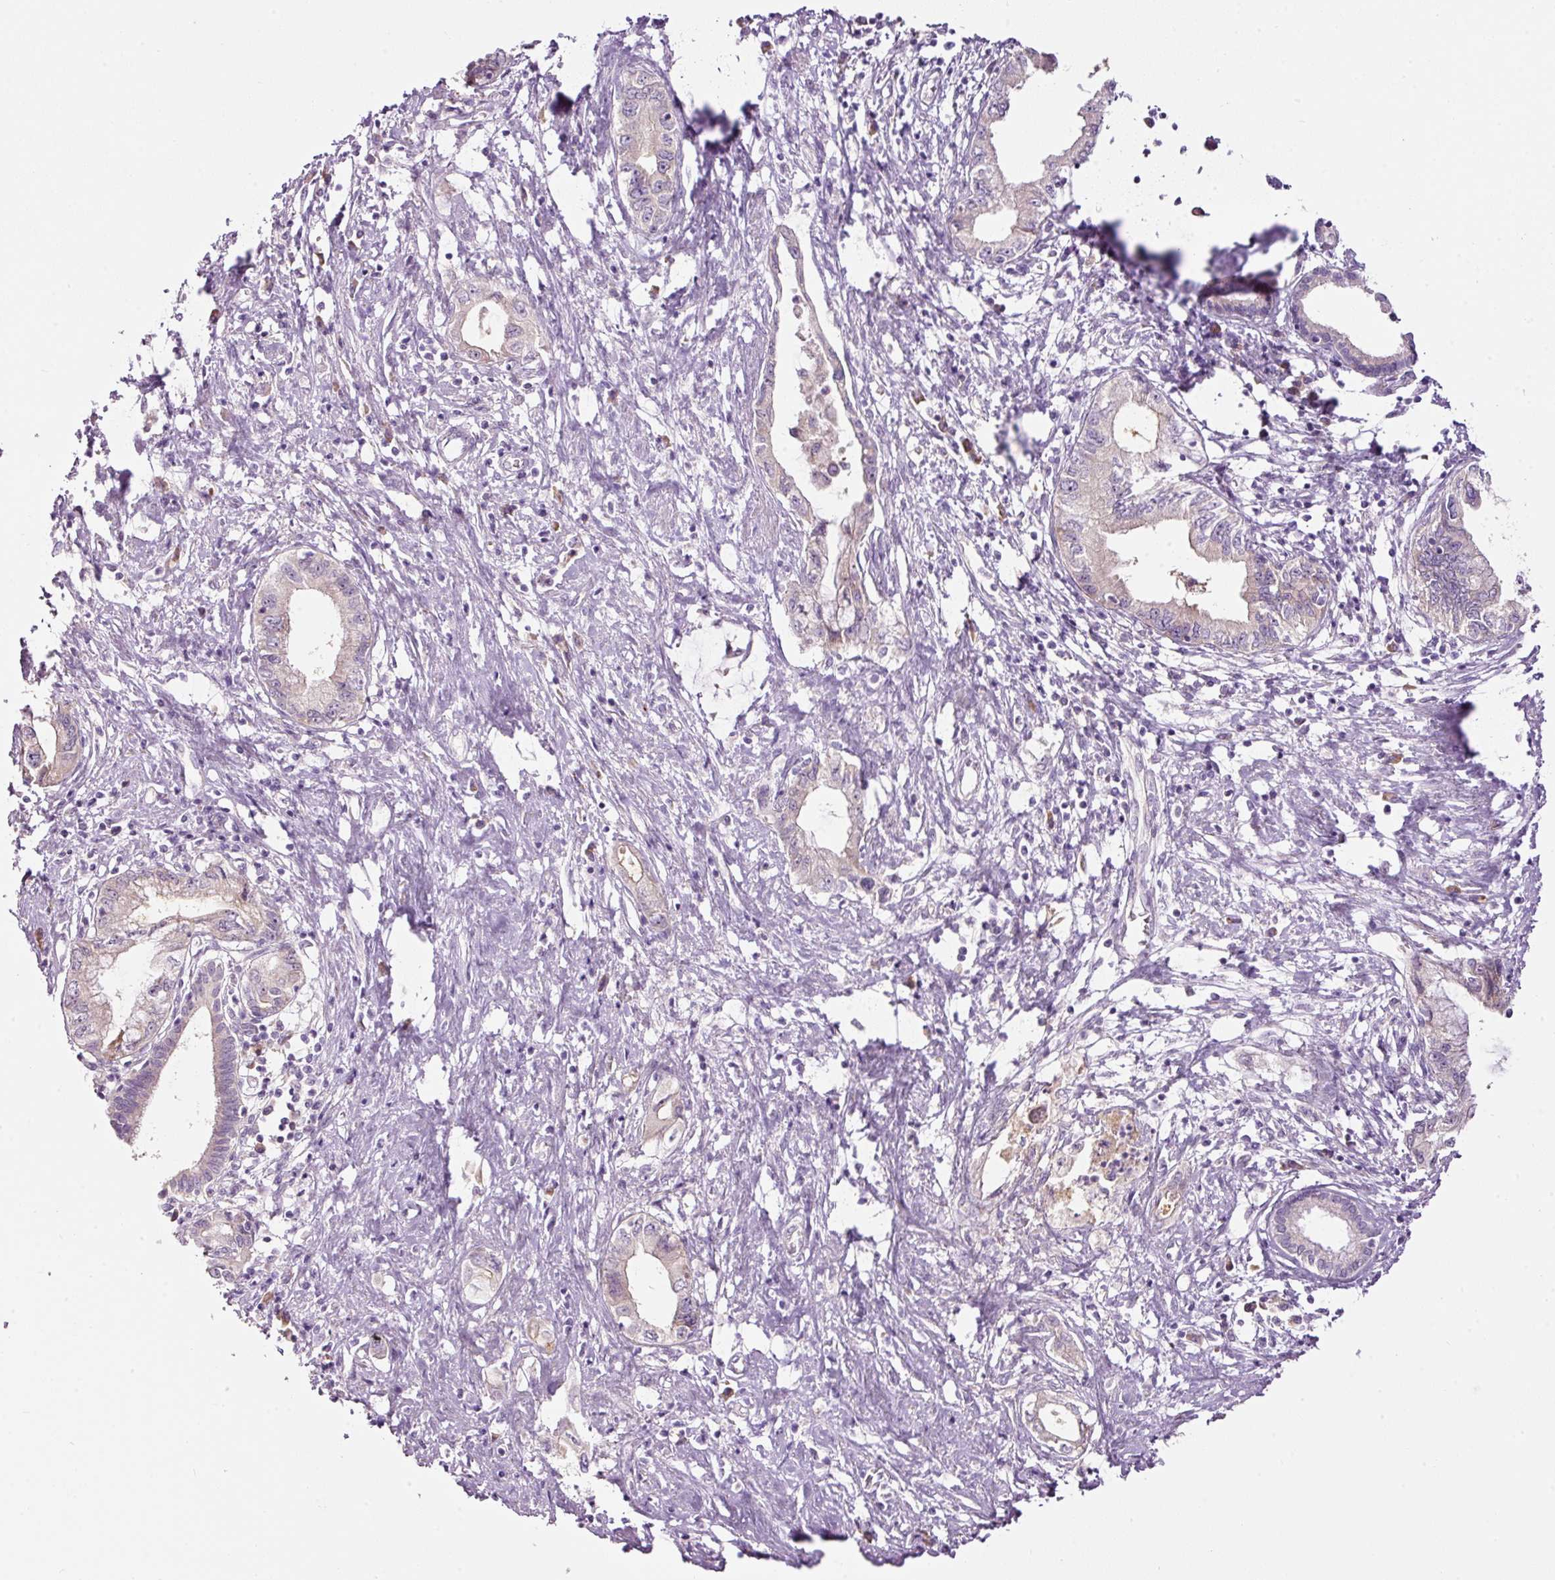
{"staining": {"intensity": "negative", "quantity": "none", "location": "none"}, "tissue": "pancreatic cancer", "cell_type": "Tumor cells", "image_type": "cancer", "snomed": [{"axis": "morphology", "description": "Adenocarcinoma, NOS"}, {"axis": "topography", "description": "Pancreas"}], "caption": "Tumor cells show no significant protein expression in pancreatic cancer.", "gene": "RSPO2", "patient": {"sex": "female", "age": 73}}